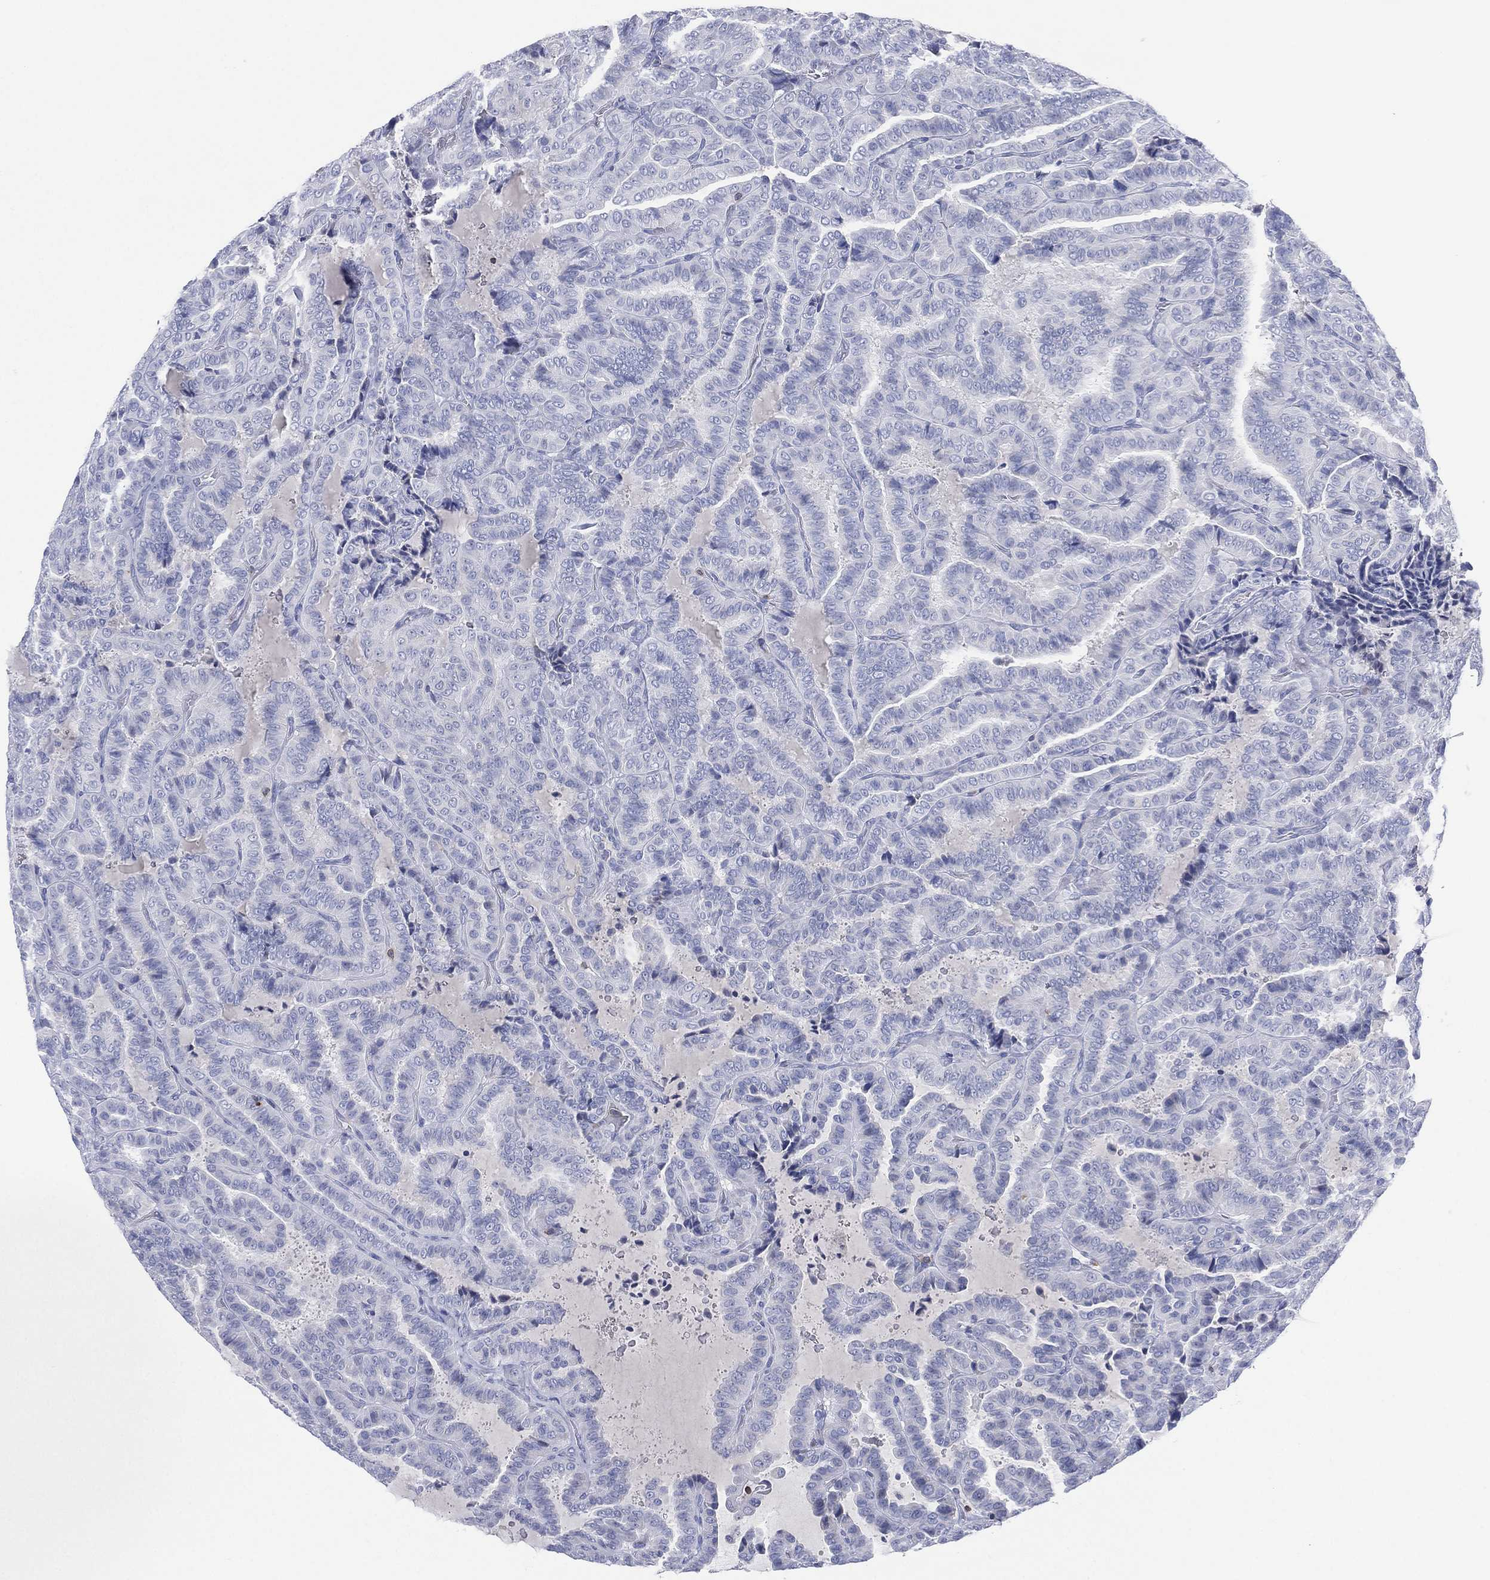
{"staining": {"intensity": "negative", "quantity": "none", "location": "none"}, "tissue": "thyroid cancer", "cell_type": "Tumor cells", "image_type": "cancer", "snomed": [{"axis": "morphology", "description": "Papillary adenocarcinoma, NOS"}, {"axis": "topography", "description": "Thyroid gland"}], "caption": "Thyroid cancer (papillary adenocarcinoma) stained for a protein using immunohistochemistry (IHC) shows no positivity tumor cells.", "gene": "SEPTIN1", "patient": {"sex": "female", "age": 39}}